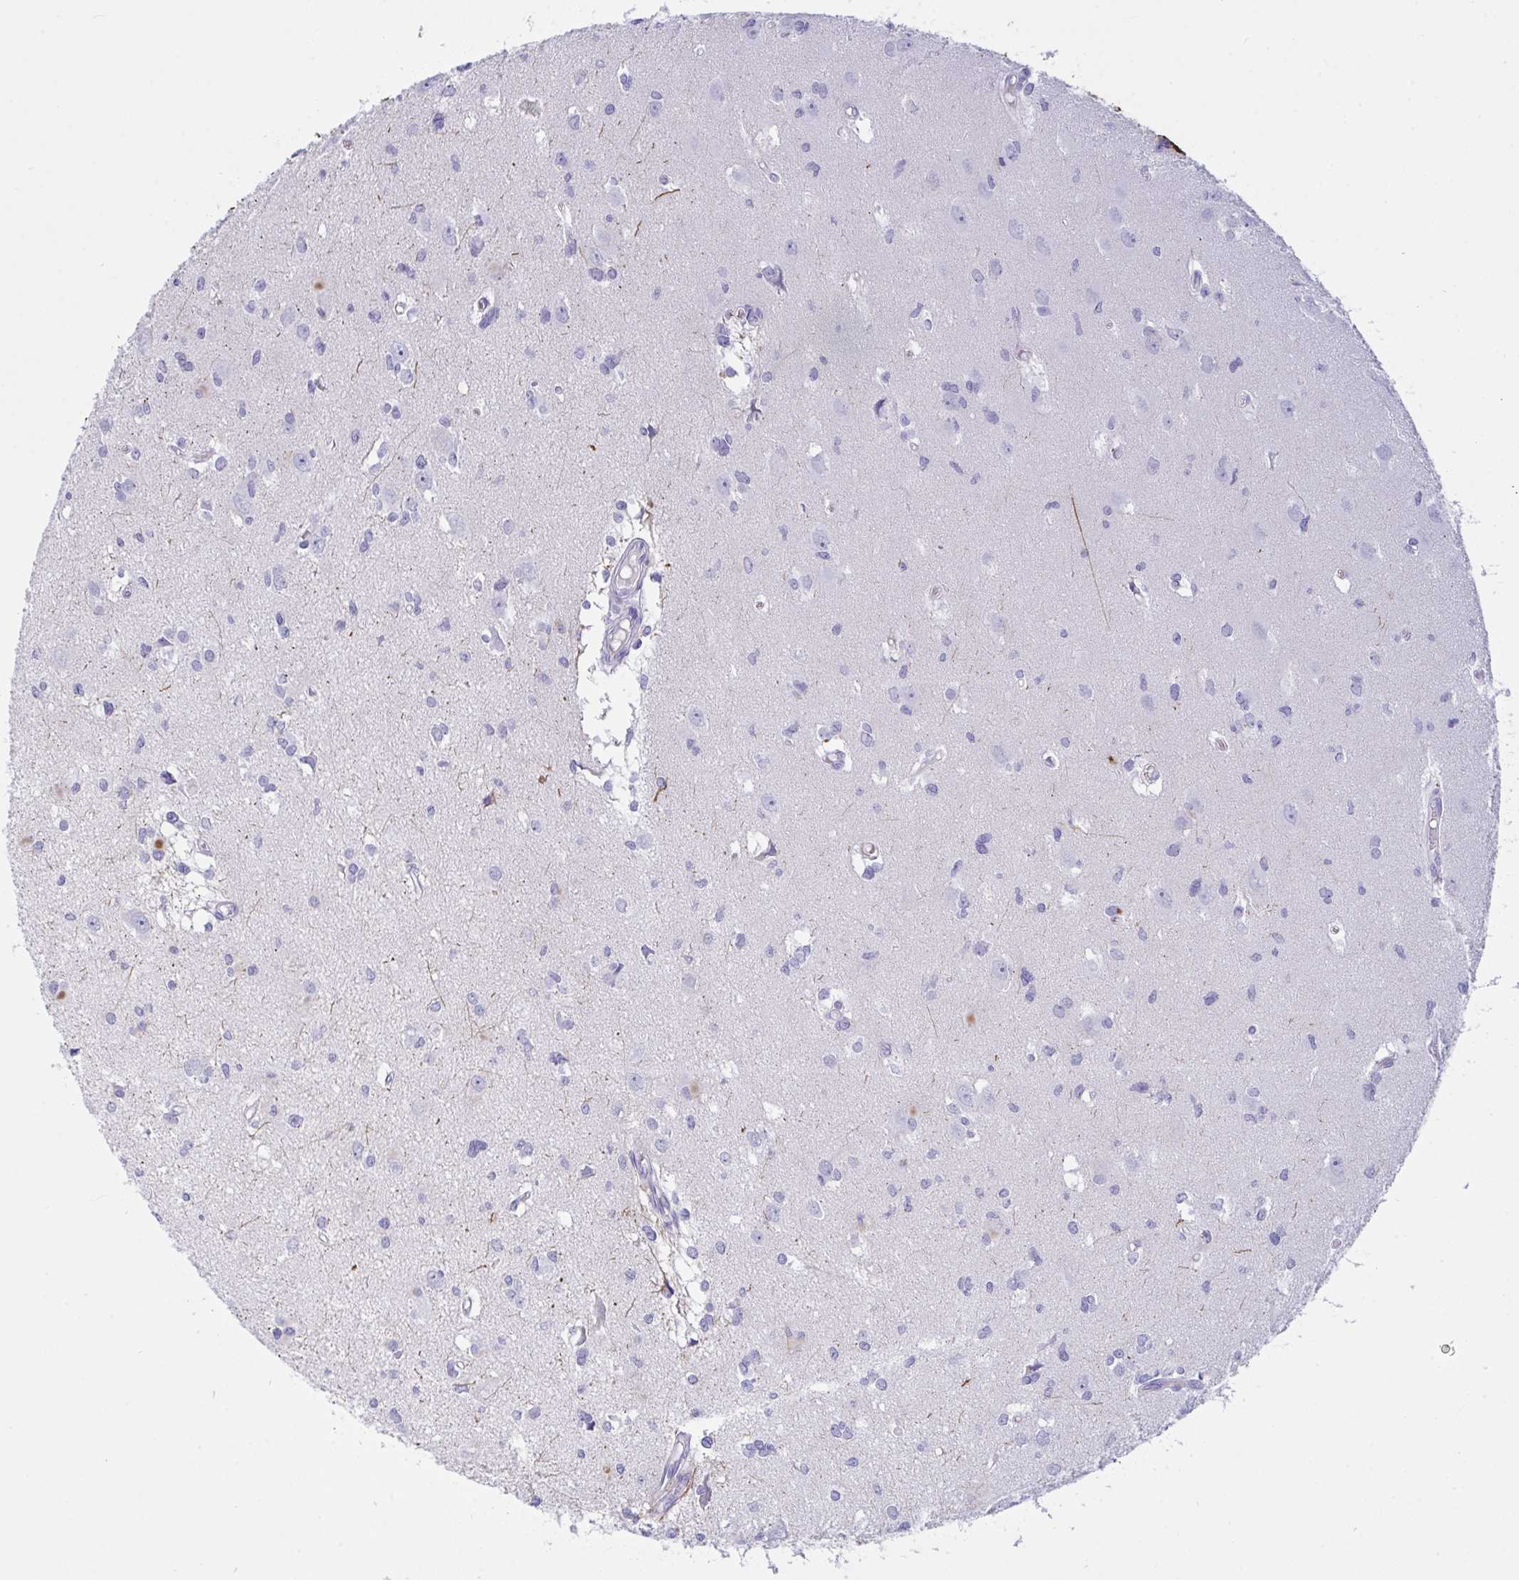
{"staining": {"intensity": "negative", "quantity": "none", "location": "none"}, "tissue": "glioma", "cell_type": "Tumor cells", "image_type": "cancer", "snomed": [{"axis": "morphology", "description": "Glioma, malignant, High grade"}, {"axis": "topography", "description": "Brain"}], "caption": "This histopathology image is of malignant glioma (high-grade) stained with immunohistochemistry (IHC) to label a protein in brown with the nuclei are counter-stained blue. There is no staining in tumor cells. (DAB immunohistochemistry (IHC), high magnification).", "gene": "OXLD1", "patient": {"sex": "male", "age": 23}}